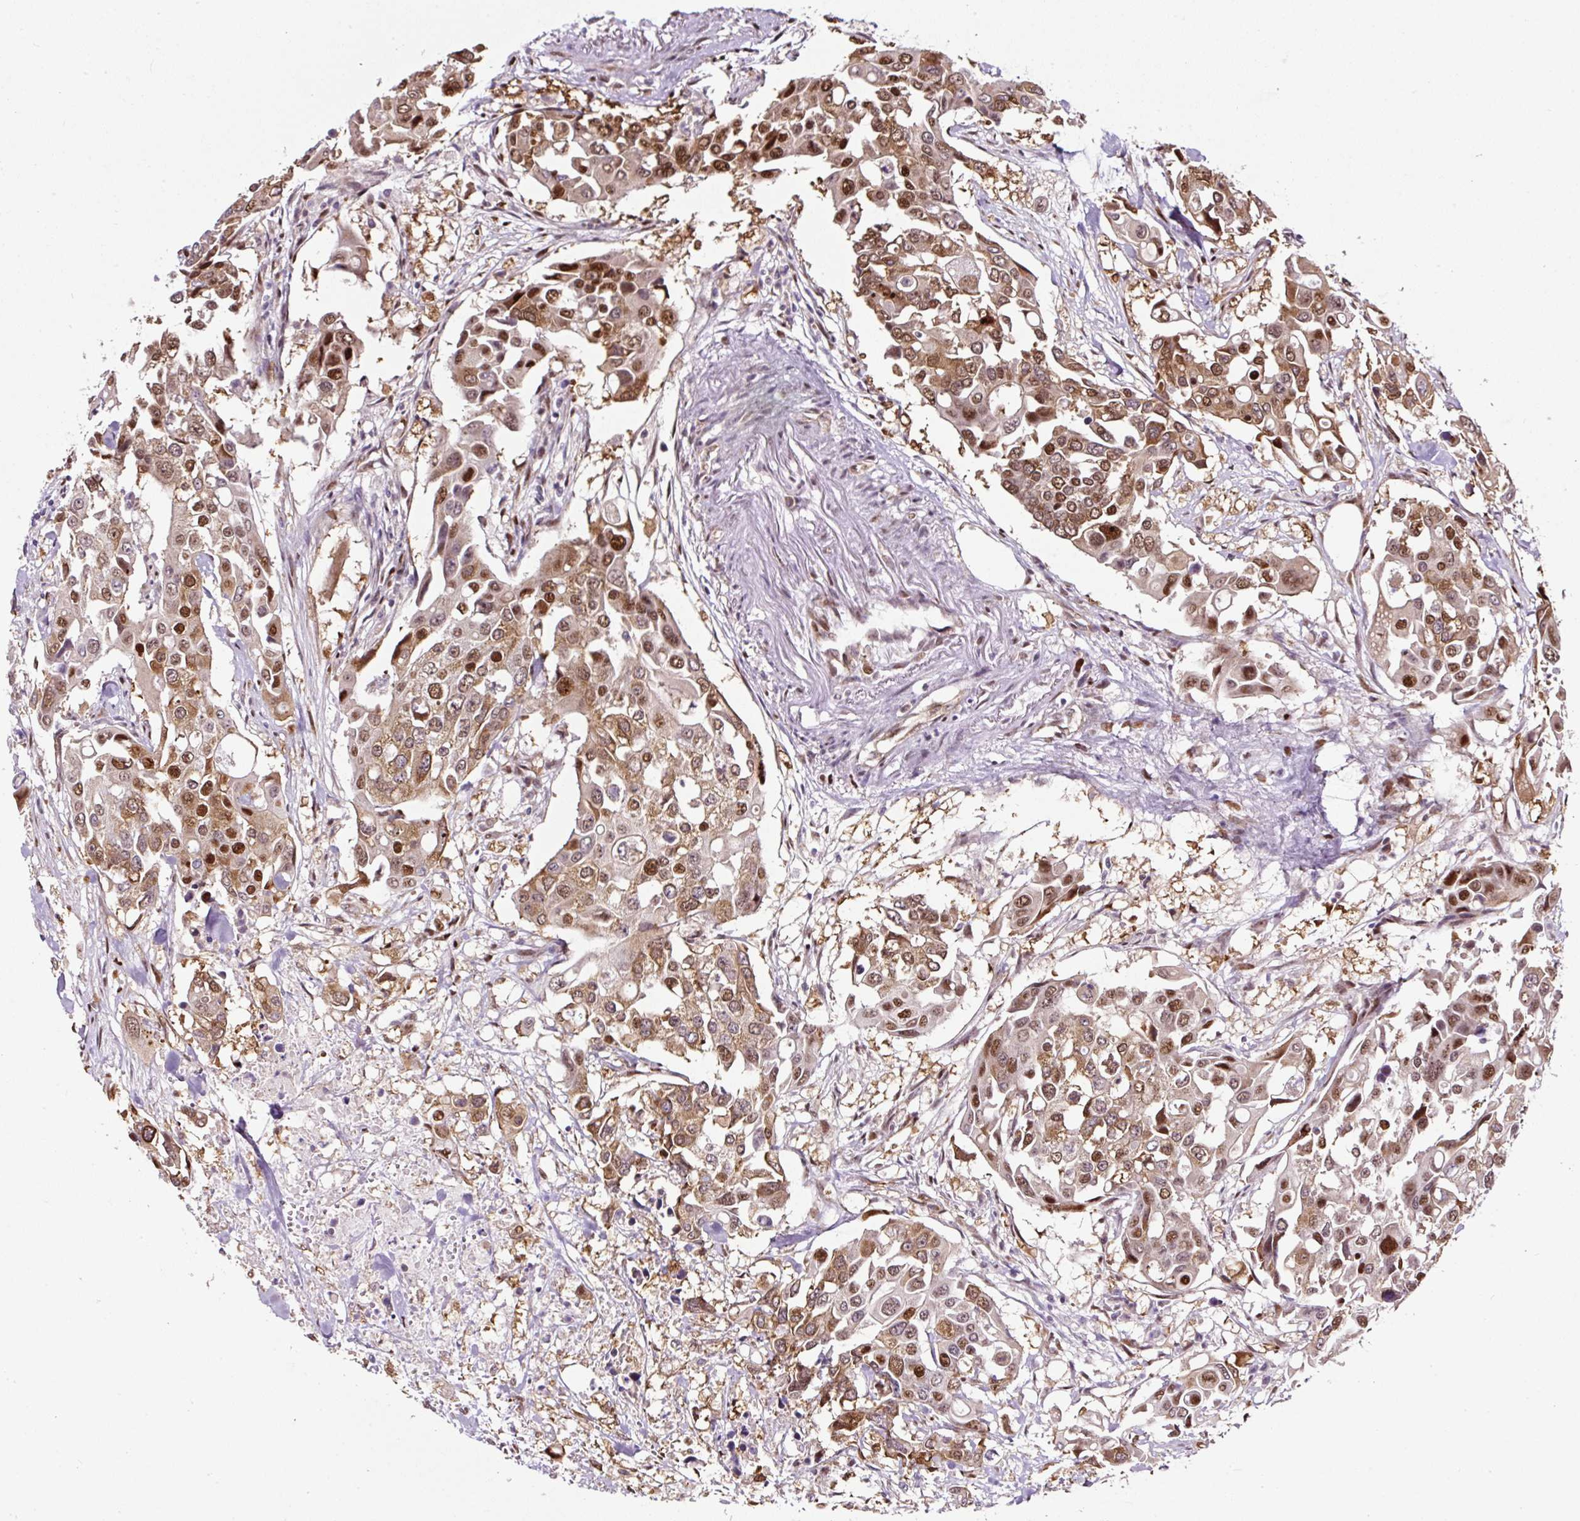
{"staining": {"intensity": "moderate", "quantity": ">75%", "location": "cytoplasmic/membranous,nuclear"}, "tissue": "colorectal cancer", "cell_type": "Tumor cells", "image_type": "cancer", "snomed": [{"axis": "morphology", "description": "Adenocarcinoma, NOS"}, {"axis": "topography", "description": "Colon"}], "caption": "A high-resolution photomicrograph shows immunohistochemistry staining of colorectal cancer, which demonstrates moderate cytoplasmic/membranous and nuclear expression in about >75% of tumor cells. The protein is stained brown, and the nuclei are stained in blue (DAB (3,3'-diaminobenzidine) IHC with brightfield microscopy, high magnification).", "gene": "KDM4E", "patient": {"sex": "male", "age": 77}}